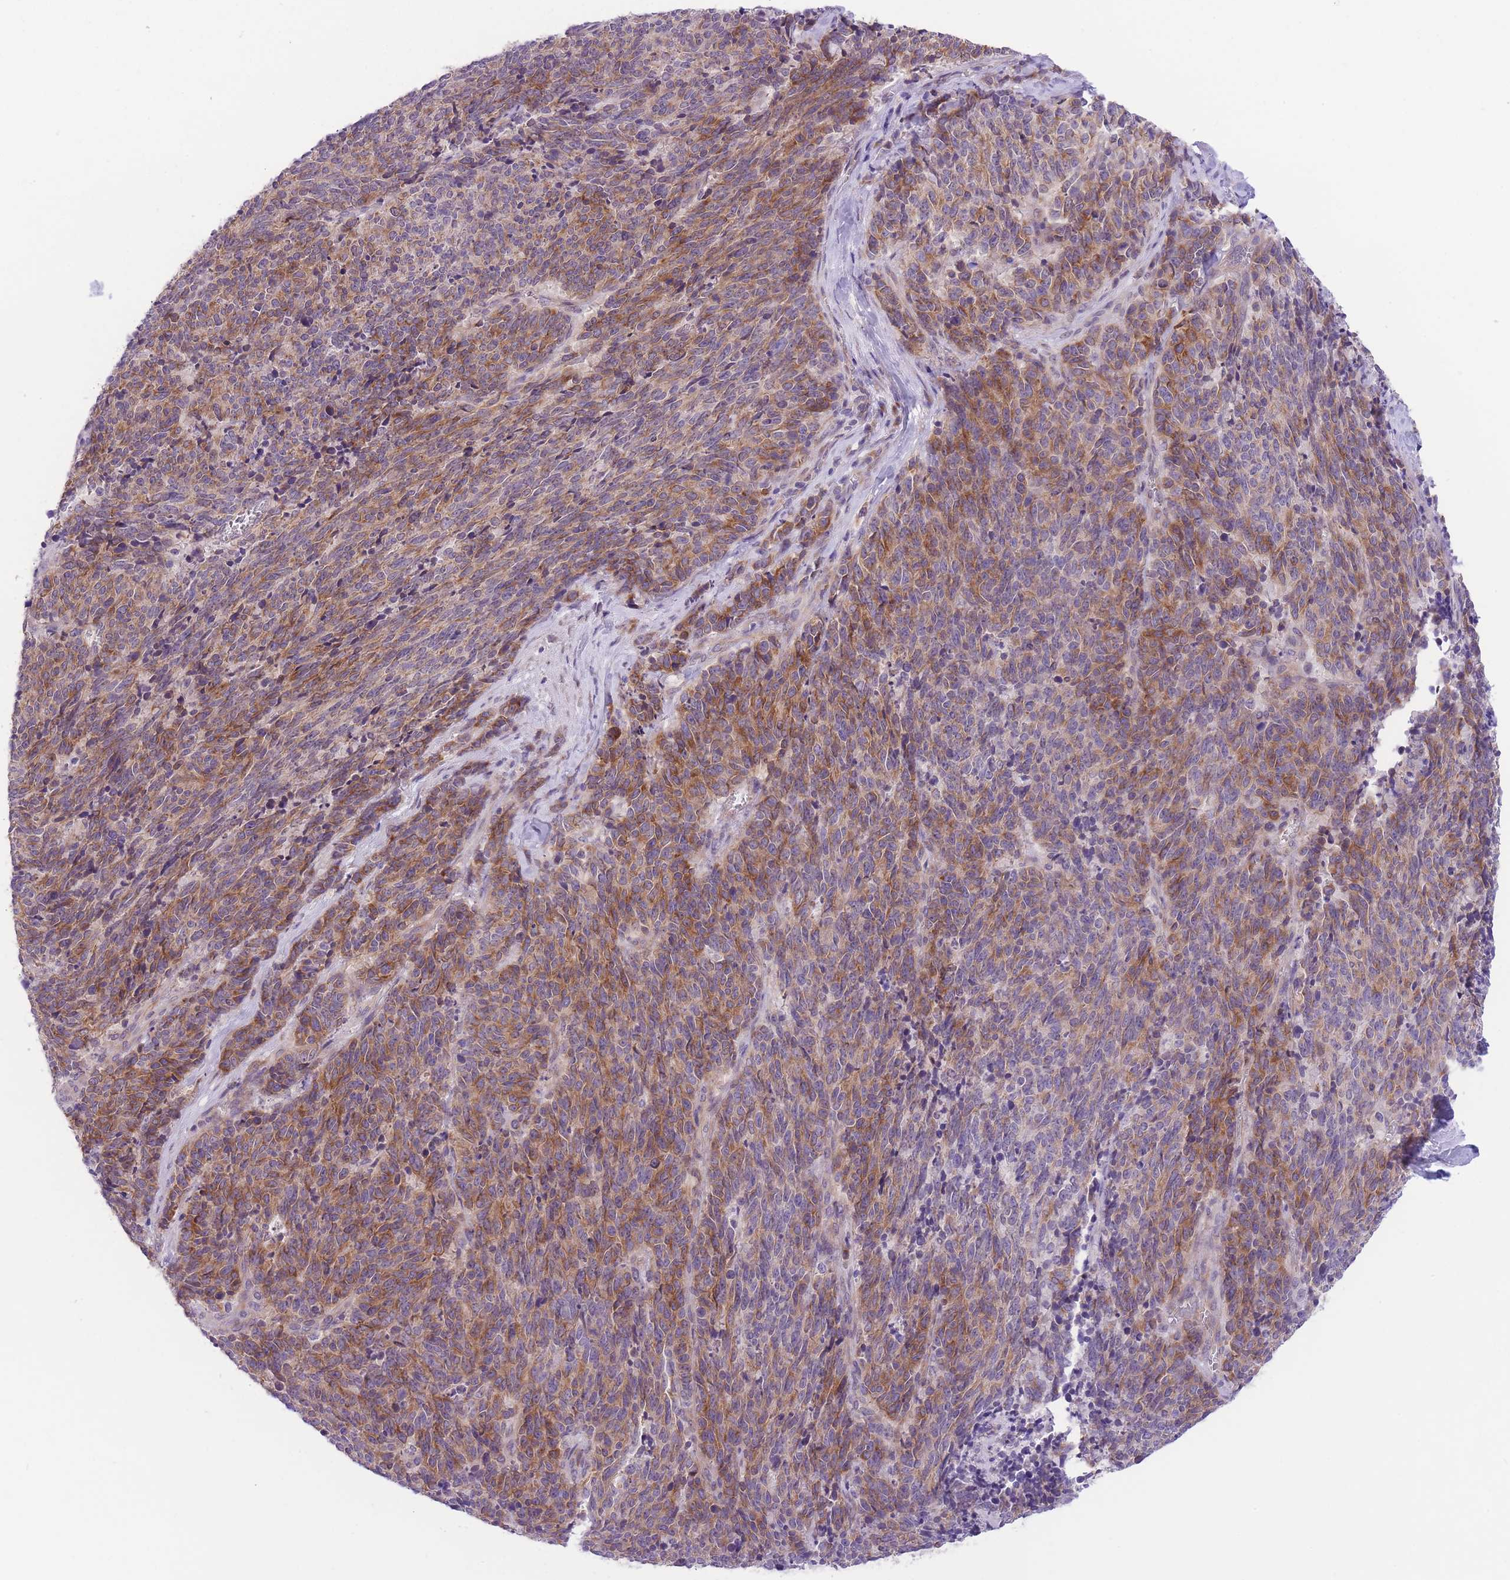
{"staining": {"intensity": "moderate", "quantity": ">75%", "location": "cytoplasmic/membranous"}, "tissue": "cervical cancer", "cell_type": "Tumor cells", "image_type": "cancer", "snomed": [{"axis": "morphology", "description": "Squamous cell carcinoma, NOS"}, {"axis": "topography", "description": "Cervix"}], "caption": "Squamous cell carcinoma (cervical) tissue reveals moderate cytoplasmic/membranous positivity in about >75% of tumor cells, visualized by immunohistochemistry. The staining was performed using DAB to visualize the protein expression in brown, while the nuclei were stained in blue with hematoxylin (Magnification: 20x).", "gene": "WWOX", "patient": {"sex": "female", "age": 29}}